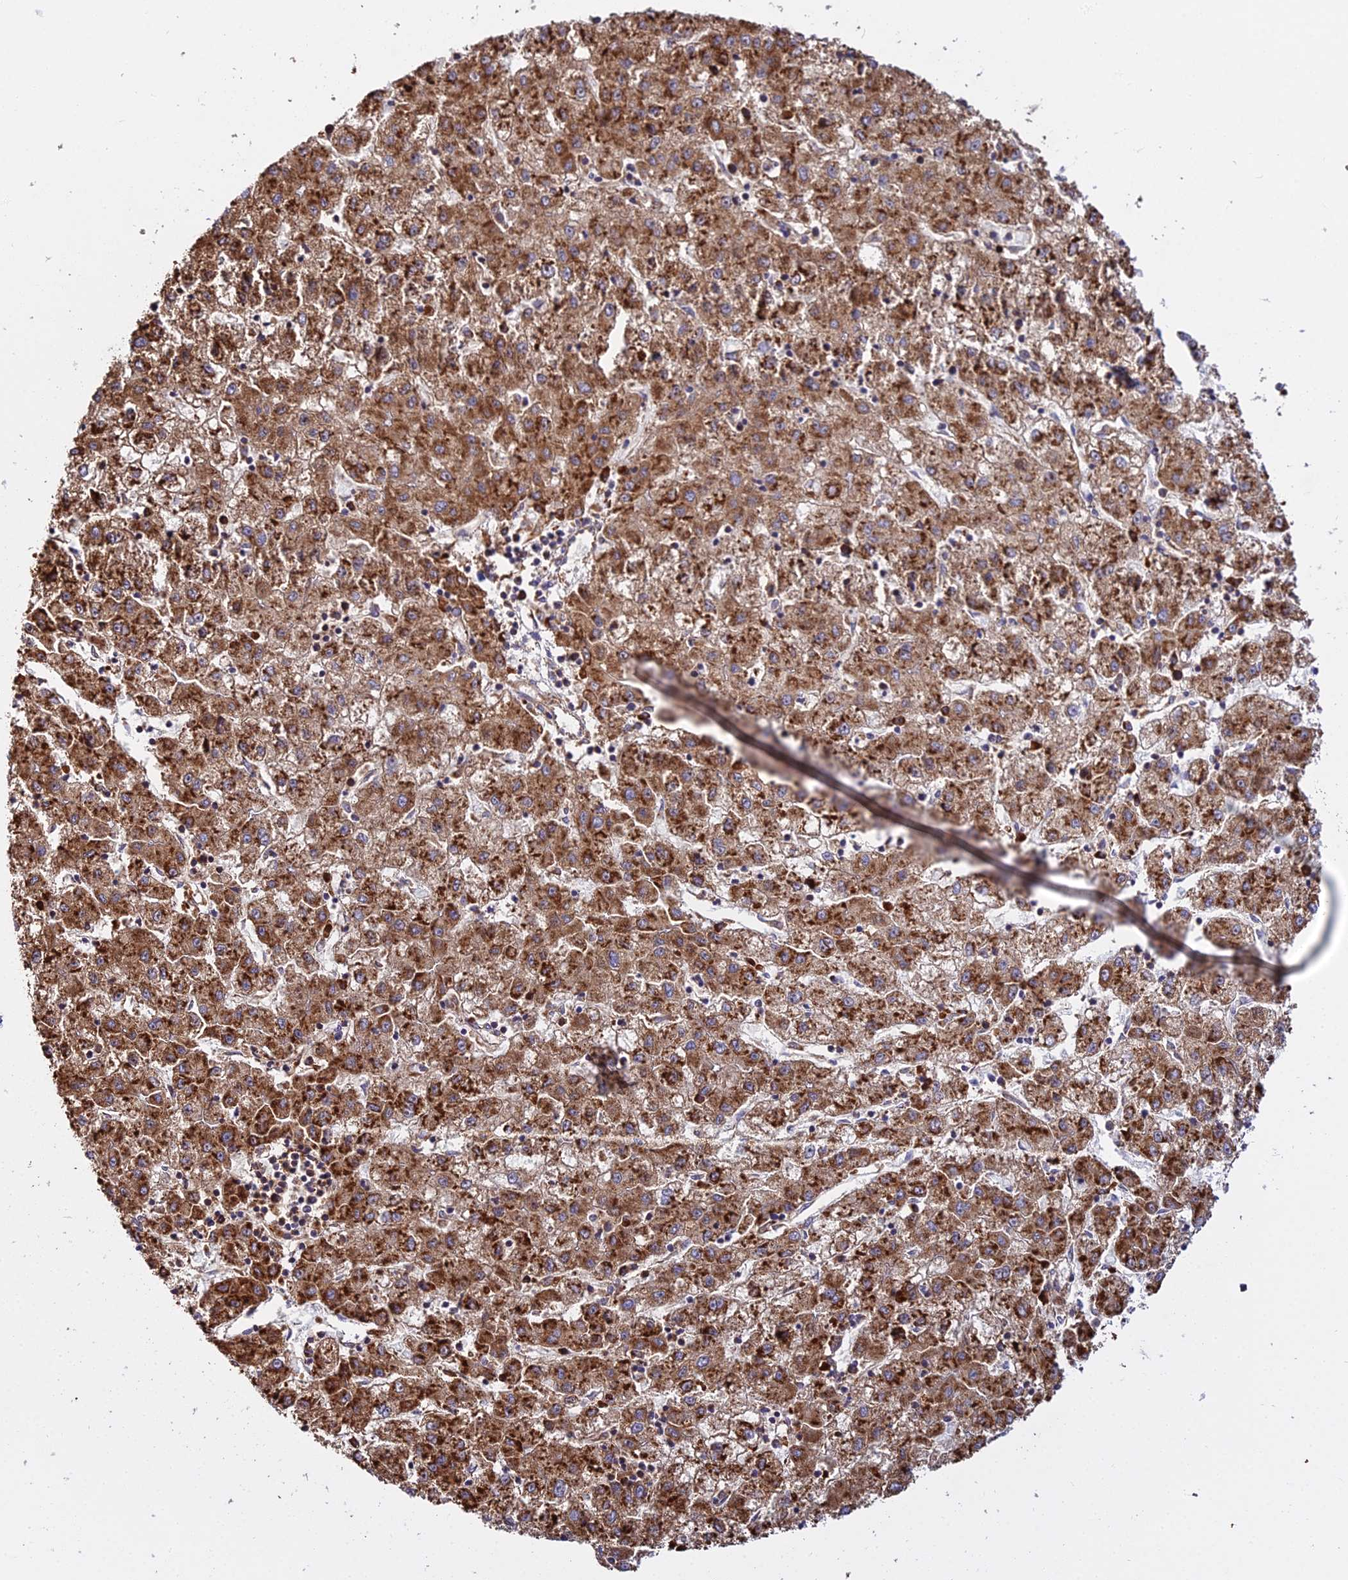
{"staining": {"intensity": "strong", "quantity": ">75%", "location": "cytoplasmic/membranous"}, "tissue": "liver cancer", "cell_type": "Tumor cells", "image_type": "cancer", "snomed": [{"axis": "morphology", "description": "Carcinoma, Hepatocellular, NOS"}, {"axis": "topography", "description": "Liver"}], "caption": "Tumor cells reveal strong cytoplasmic/membranous expression in approximately >75% of cells in hepatocellular carcinoma (liver). (IHC, brightfield microscopy, high magnification).", "gene": "RPL26", "patient": {"sex": "male", "age": 72}}